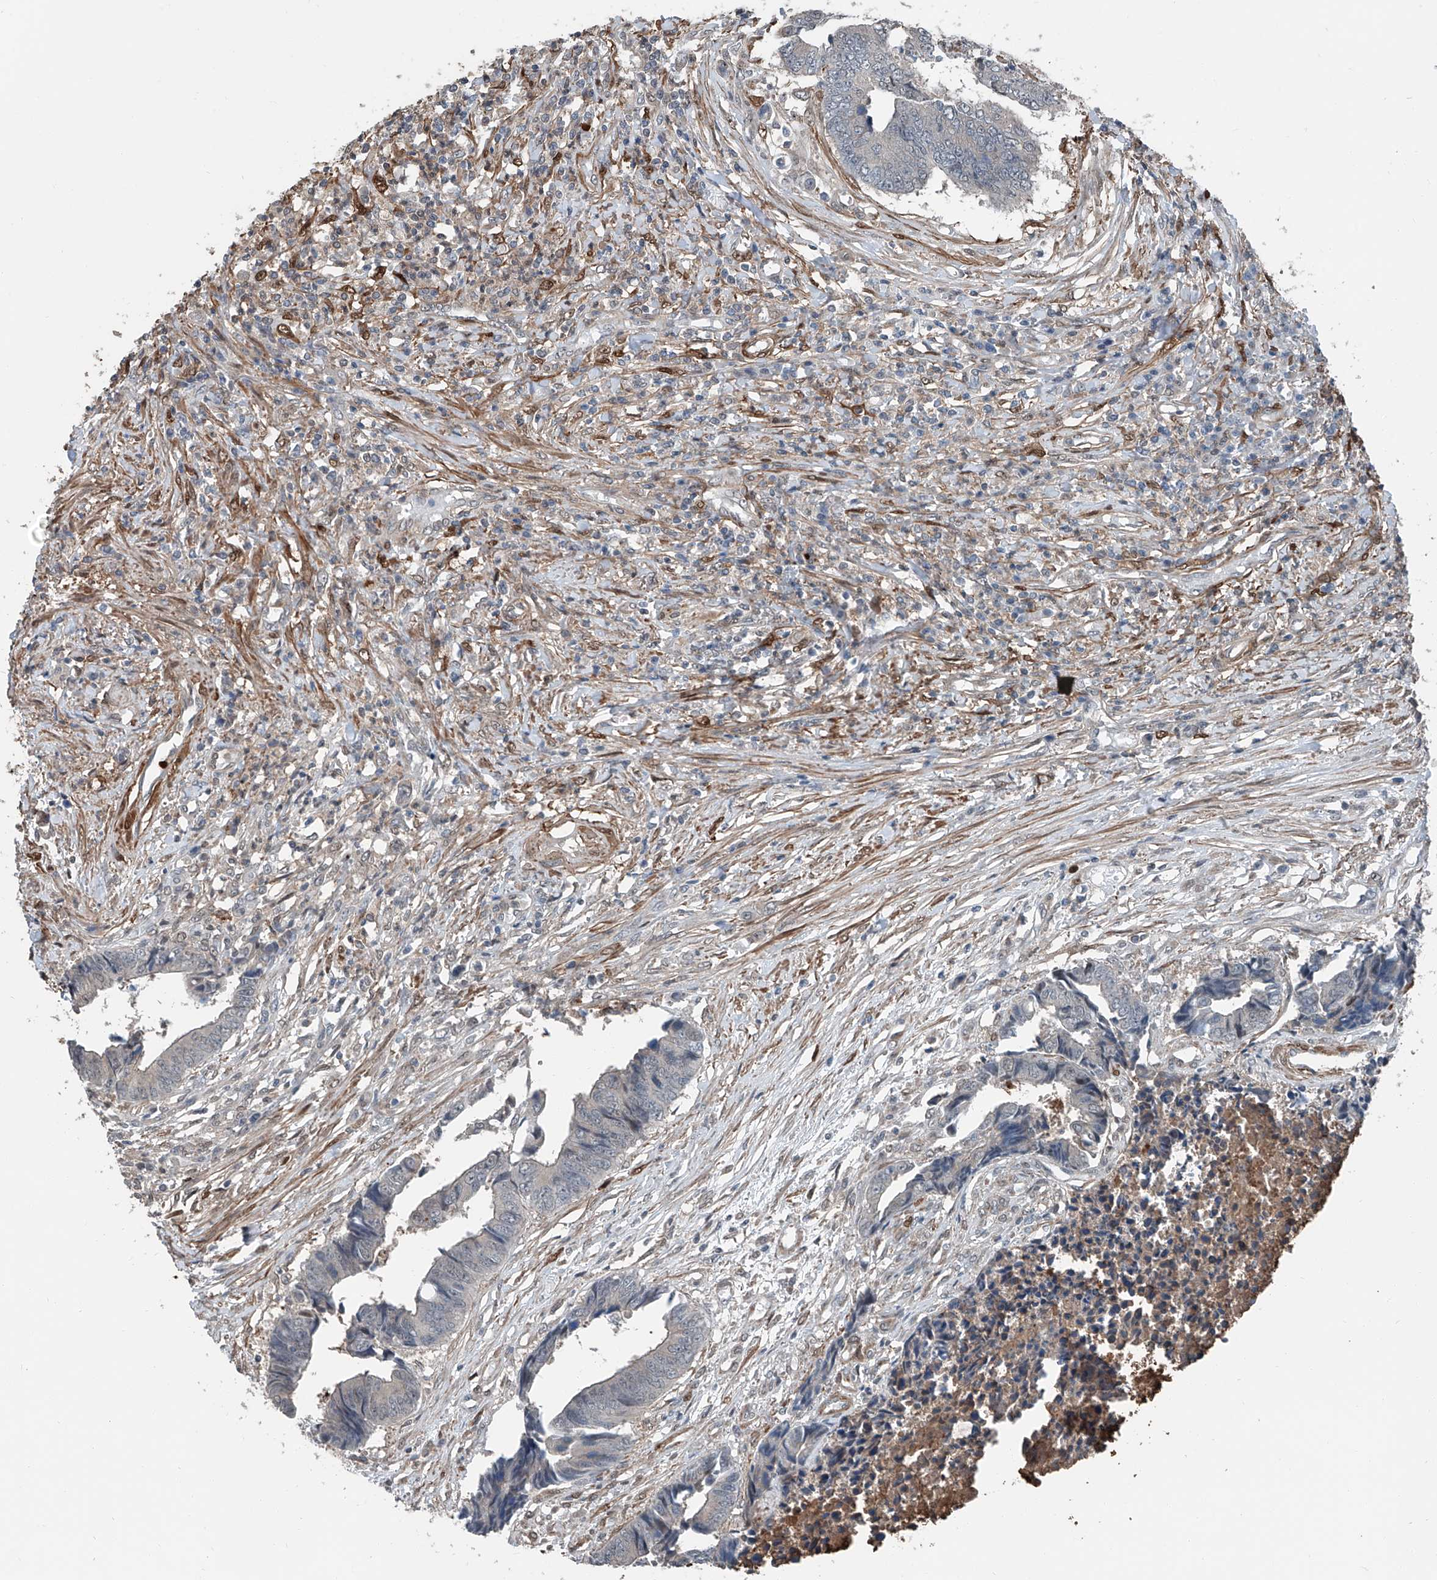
{"staining": {"intensity": "weak", "quantity": "<25%", "location": "cytoplasmic/membranous"}, "tissue": "colorectal cancer", "cell_type": "Tumor cells", "image_type": "cancer", "snomed": [{"axis": "morphology", "description": "Adenocarcinoma, NOS"}, {"axis": "topography", "description": "Rectum"}], "caption": "Adenocarcinoma (colorectal) stained for a protein using IHC displays no positivity tumor cells.", "gene": "HSPA6", "patient": {"sex": "male", "age": 84}}